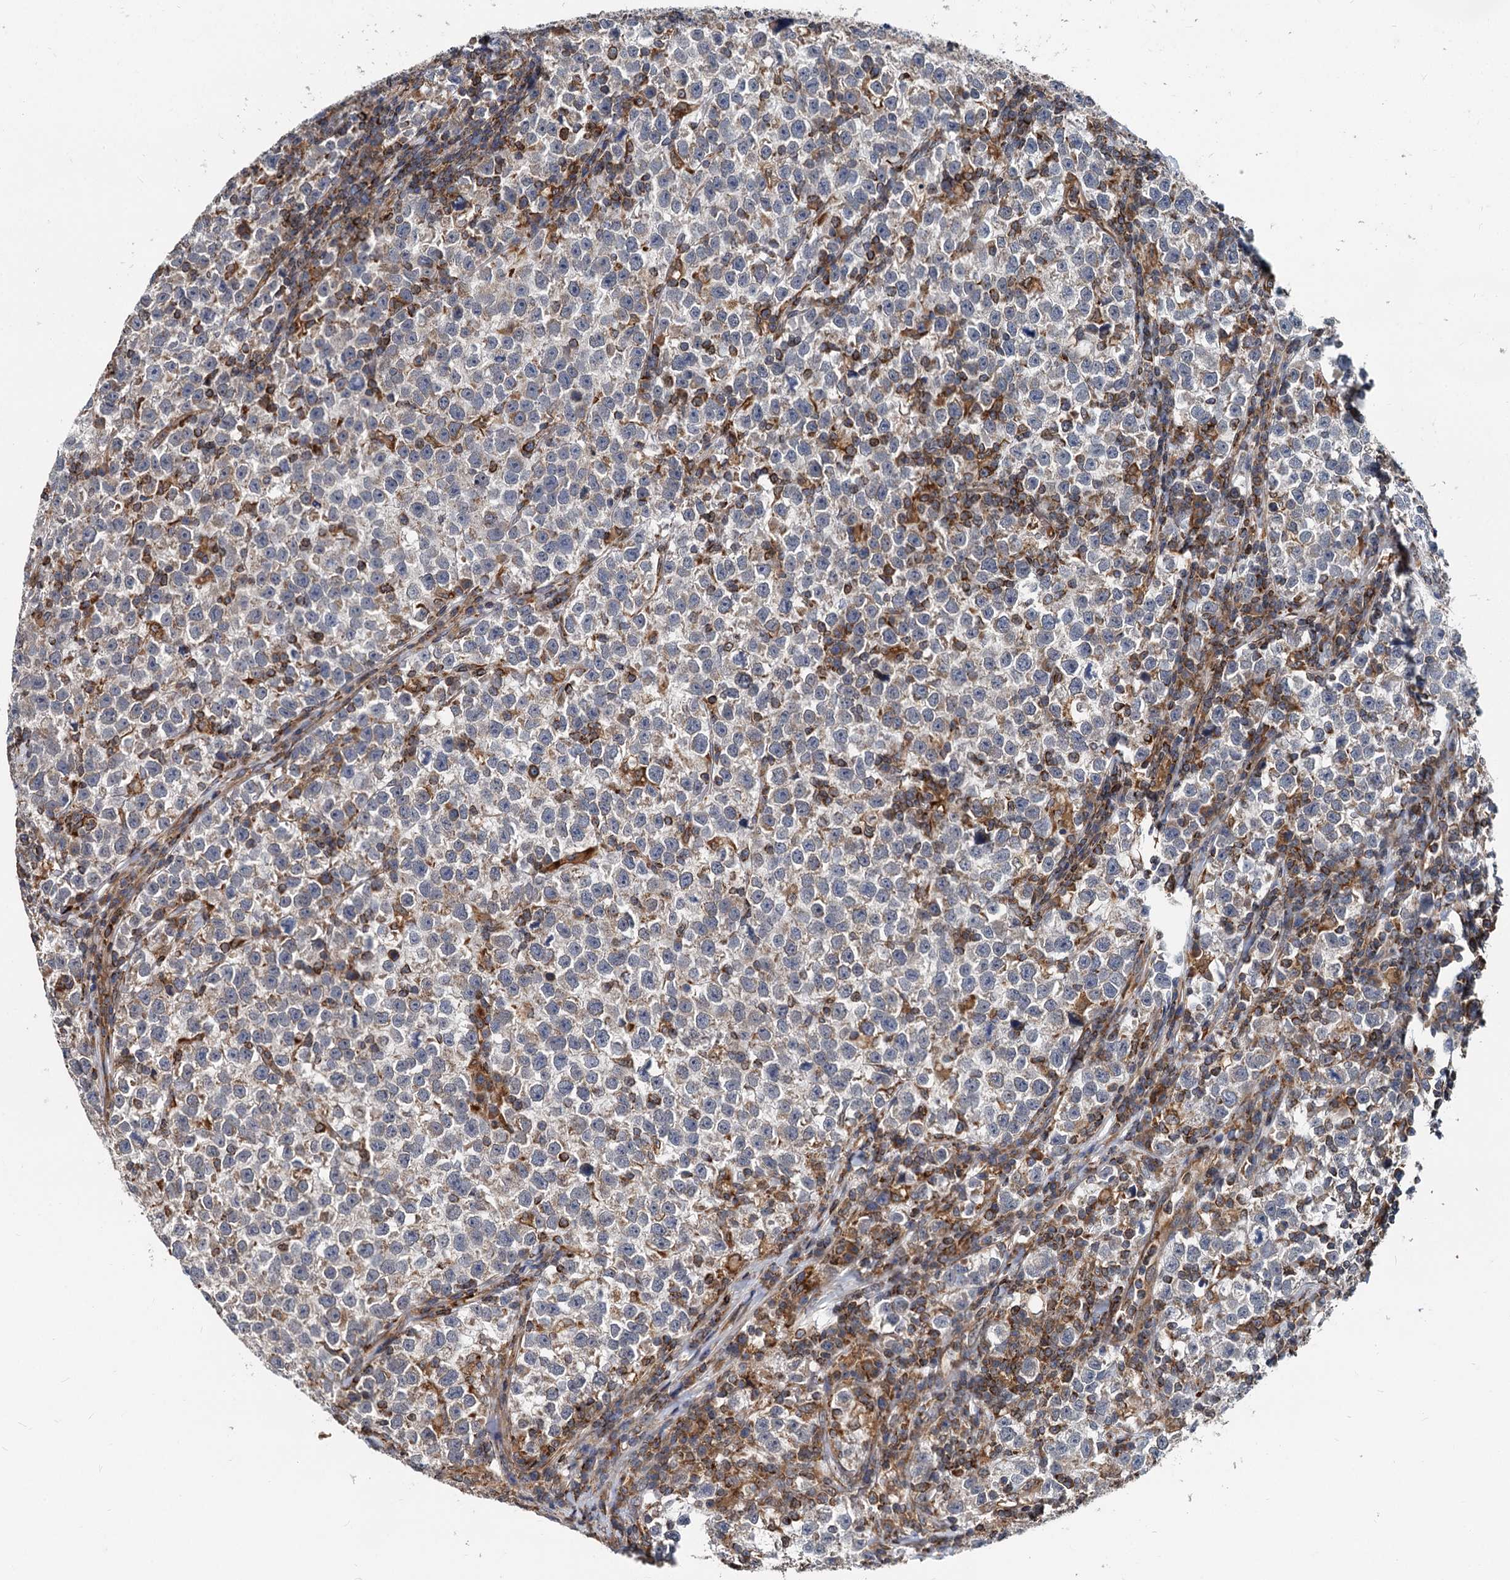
{"staining": {"intensity": "negative", "quantity": "none", "location": "none"}, "tissue": "testis cancer", "cell_type": "Tumor cells", "image_type": "cancer", "snomed": [{"axis": "morphology", "description": "Normal tissue, NOS"}, {"axis": "morphology", "description": "Seminoma, NOS"}, {"axis": "topography", "description": "Testis"}], "caption": "Tumor cells are negative for protein expression in human testis seminoma. (Brightfield microscopy of DAB IHC at high magnification).", "gene": "STIM1", "patient": {"sex": "male", "age": 43}}